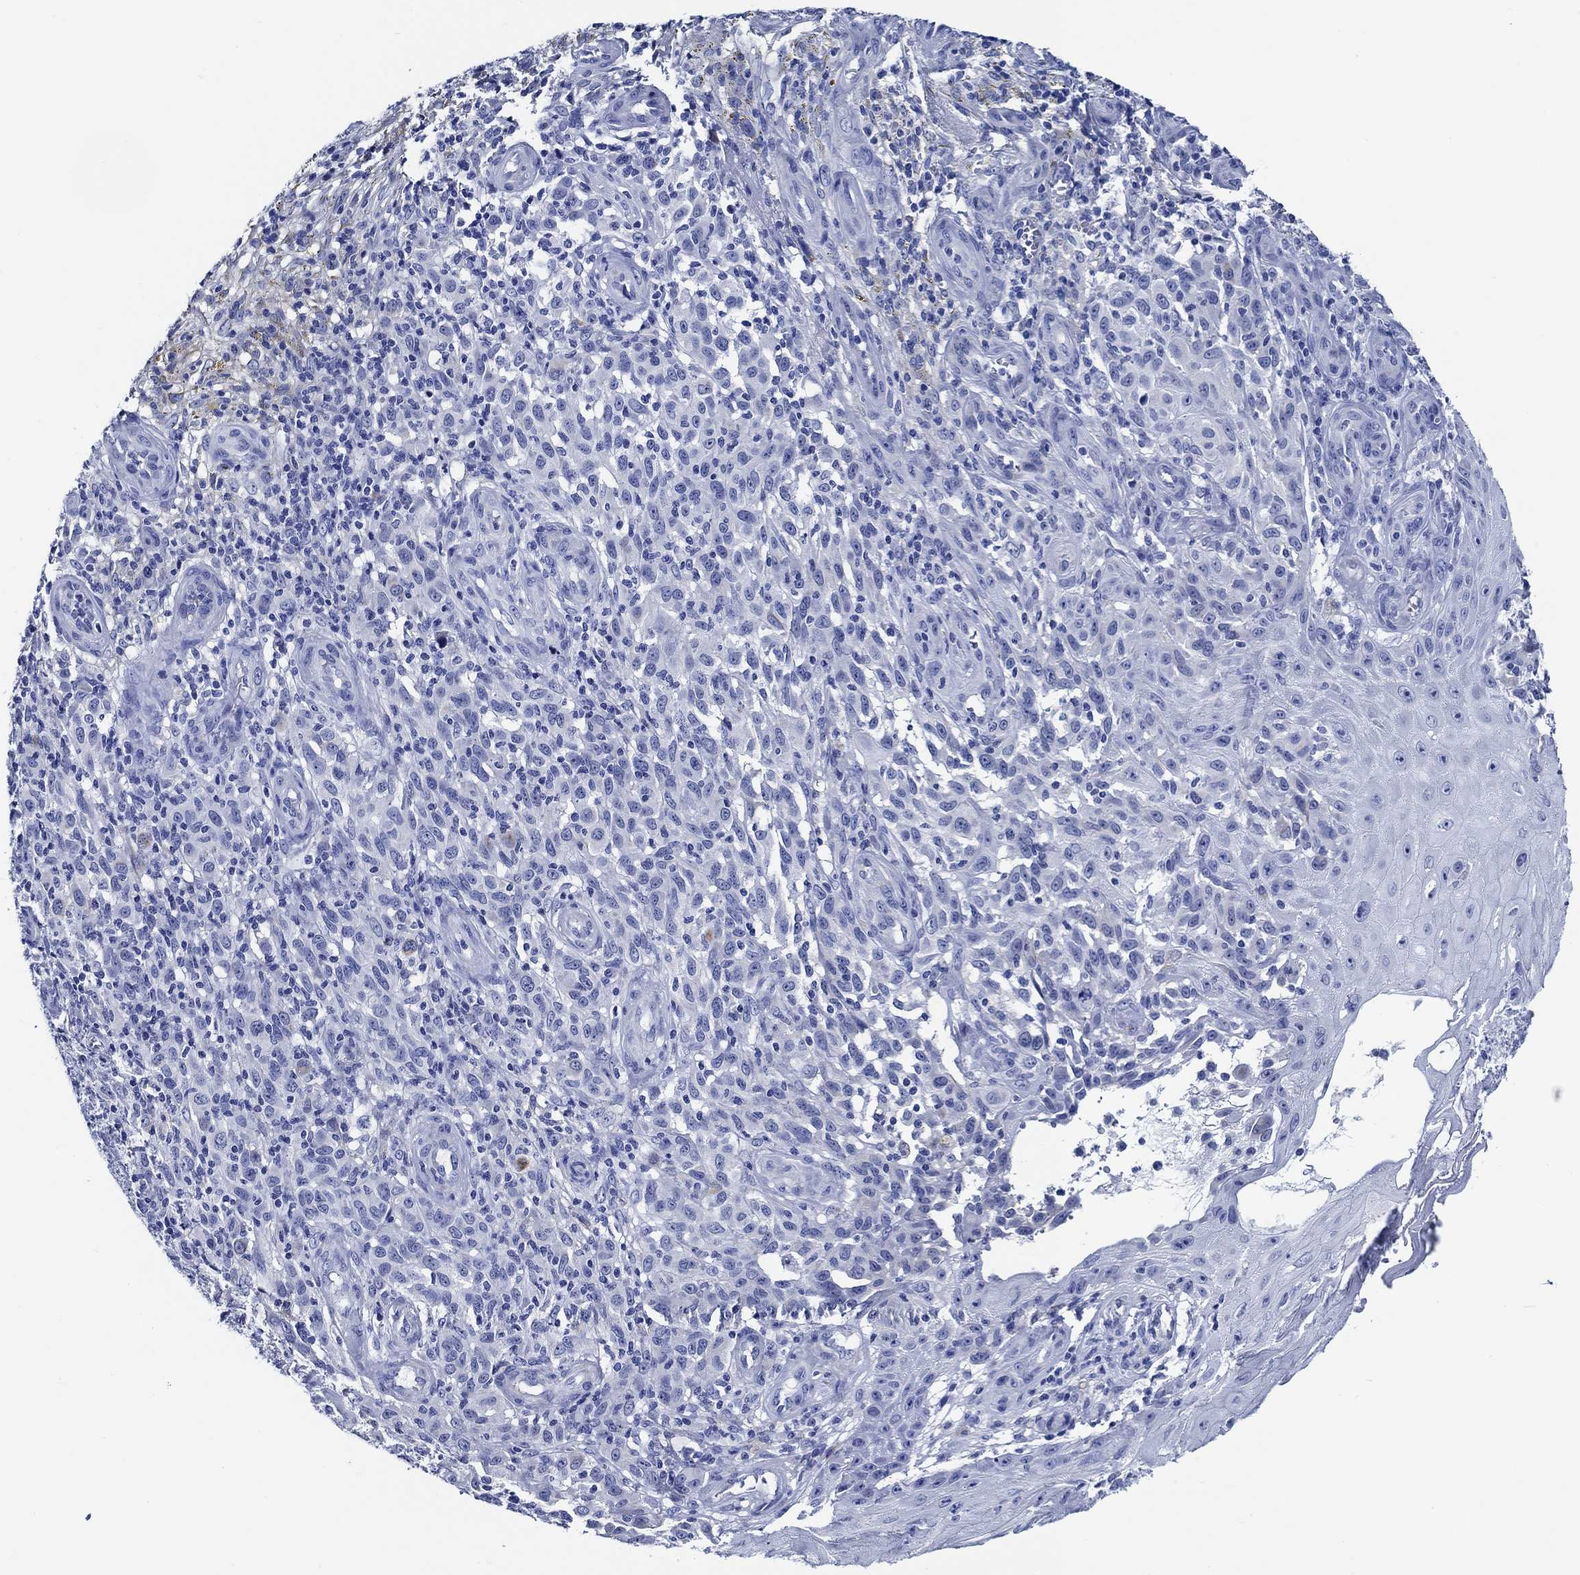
{"staining": {"intensity": "negative", "quantity": "none", "location": "none"}, "tissue": "melanoma", "cell_type": "Tumor cells", "image_type": "cancer", "snomed": [{"axis": "morphology", "description": "Malignant melanoma, NOS"}, {"axis": "topography", "description": "Skin"}], "caption": "Protein analysis of melanoma displays no significant staining in tumor cells.", "gene": "WDR62", "patient": {"sex": "female", "age": 53}}